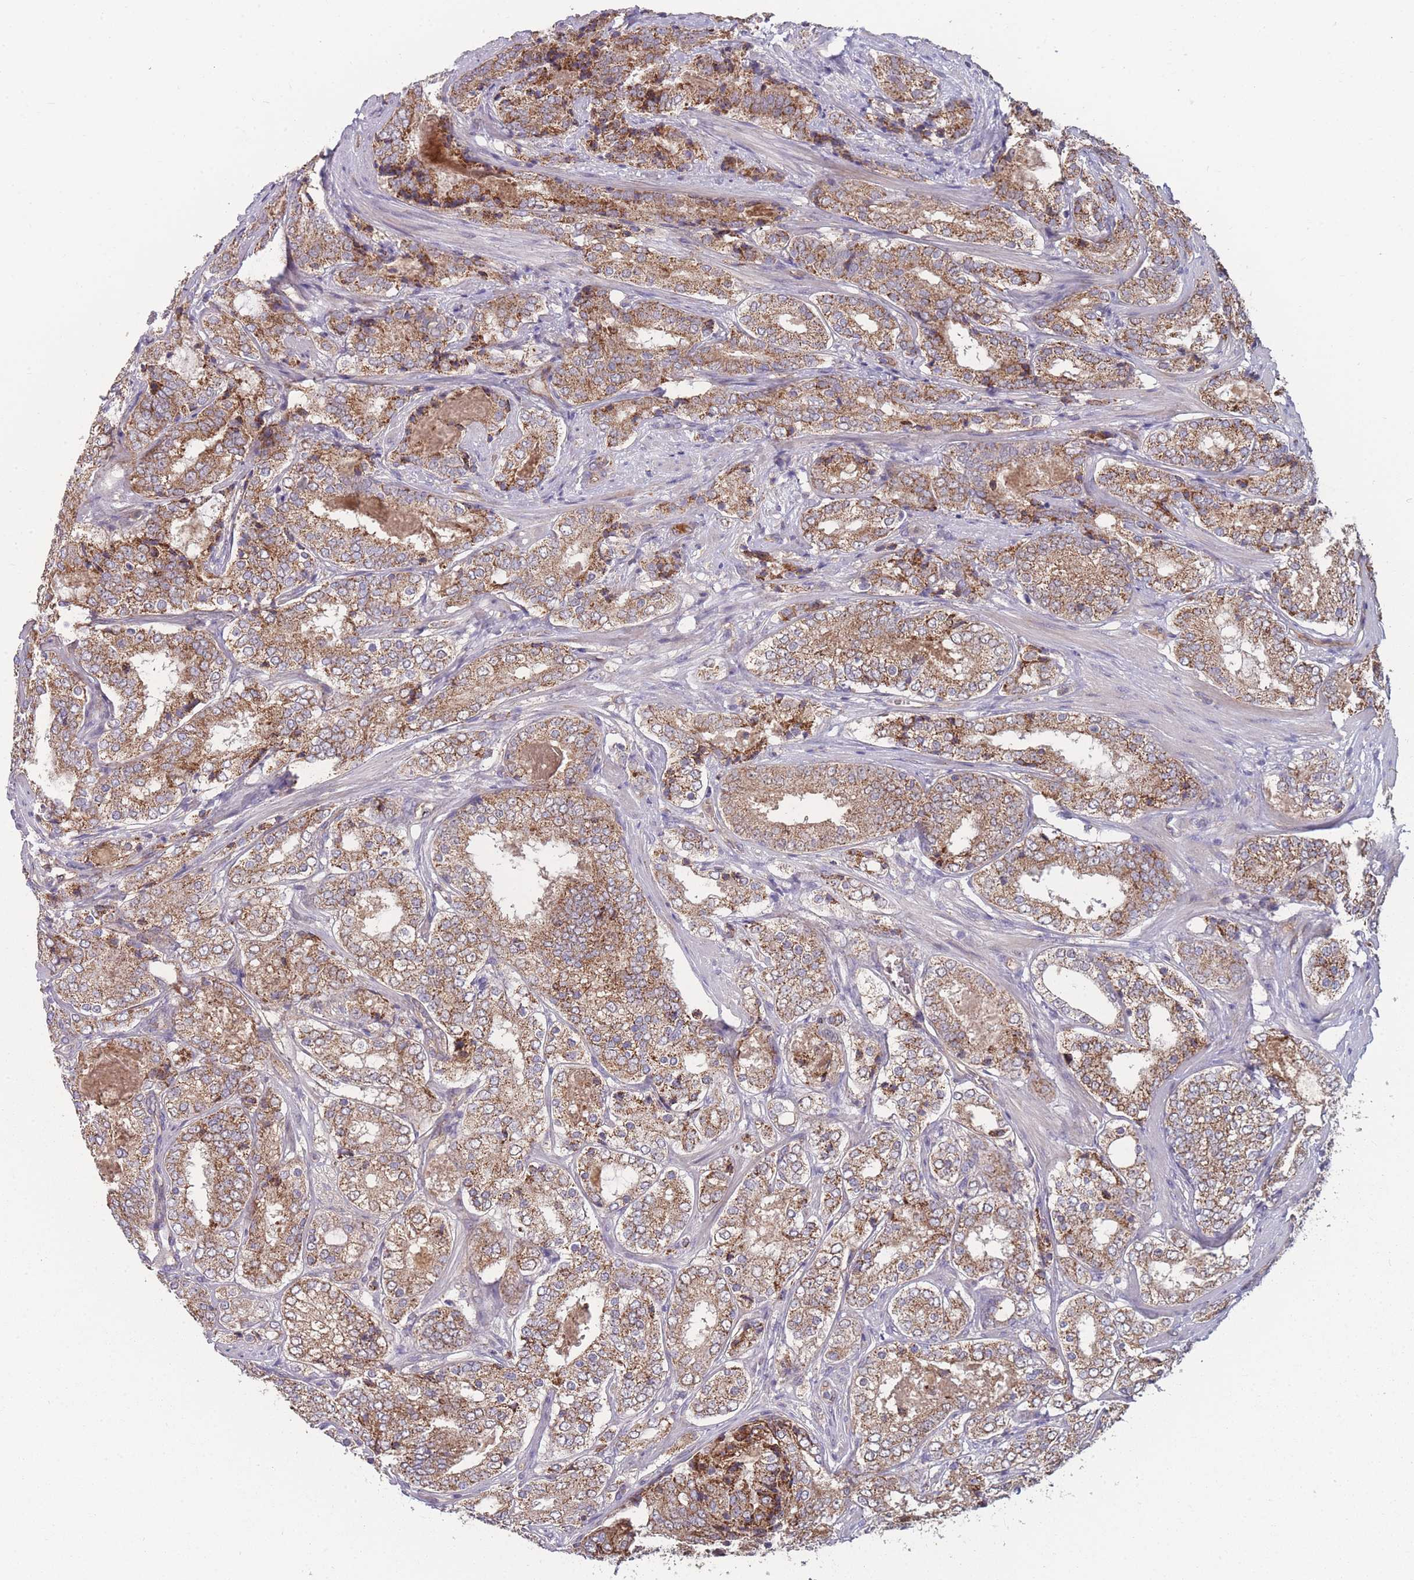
{"staining": {"intensity": "moderate", "quantity": ">75%", "location": "cytoplasmic/membranous"}, "tissue": "prostate cancer", "cell_type": "Tumor cells", "image_type": "cancer", "snomed": [{"axis": "morphology", "description": "Adenocarcinoma, High grade"}, {"axis": "topography", "description": "Prostate"}], "caption": "About >75% of tumor cells in prostate cancer (high-grade adenocarcinoma) demonstrate moderate cytoplasmic/membranous protein expression as visualized by brown immunohistochemical staining.", "gene": "SLC35B4", "patient": {"sex": "male", "age": 63}}